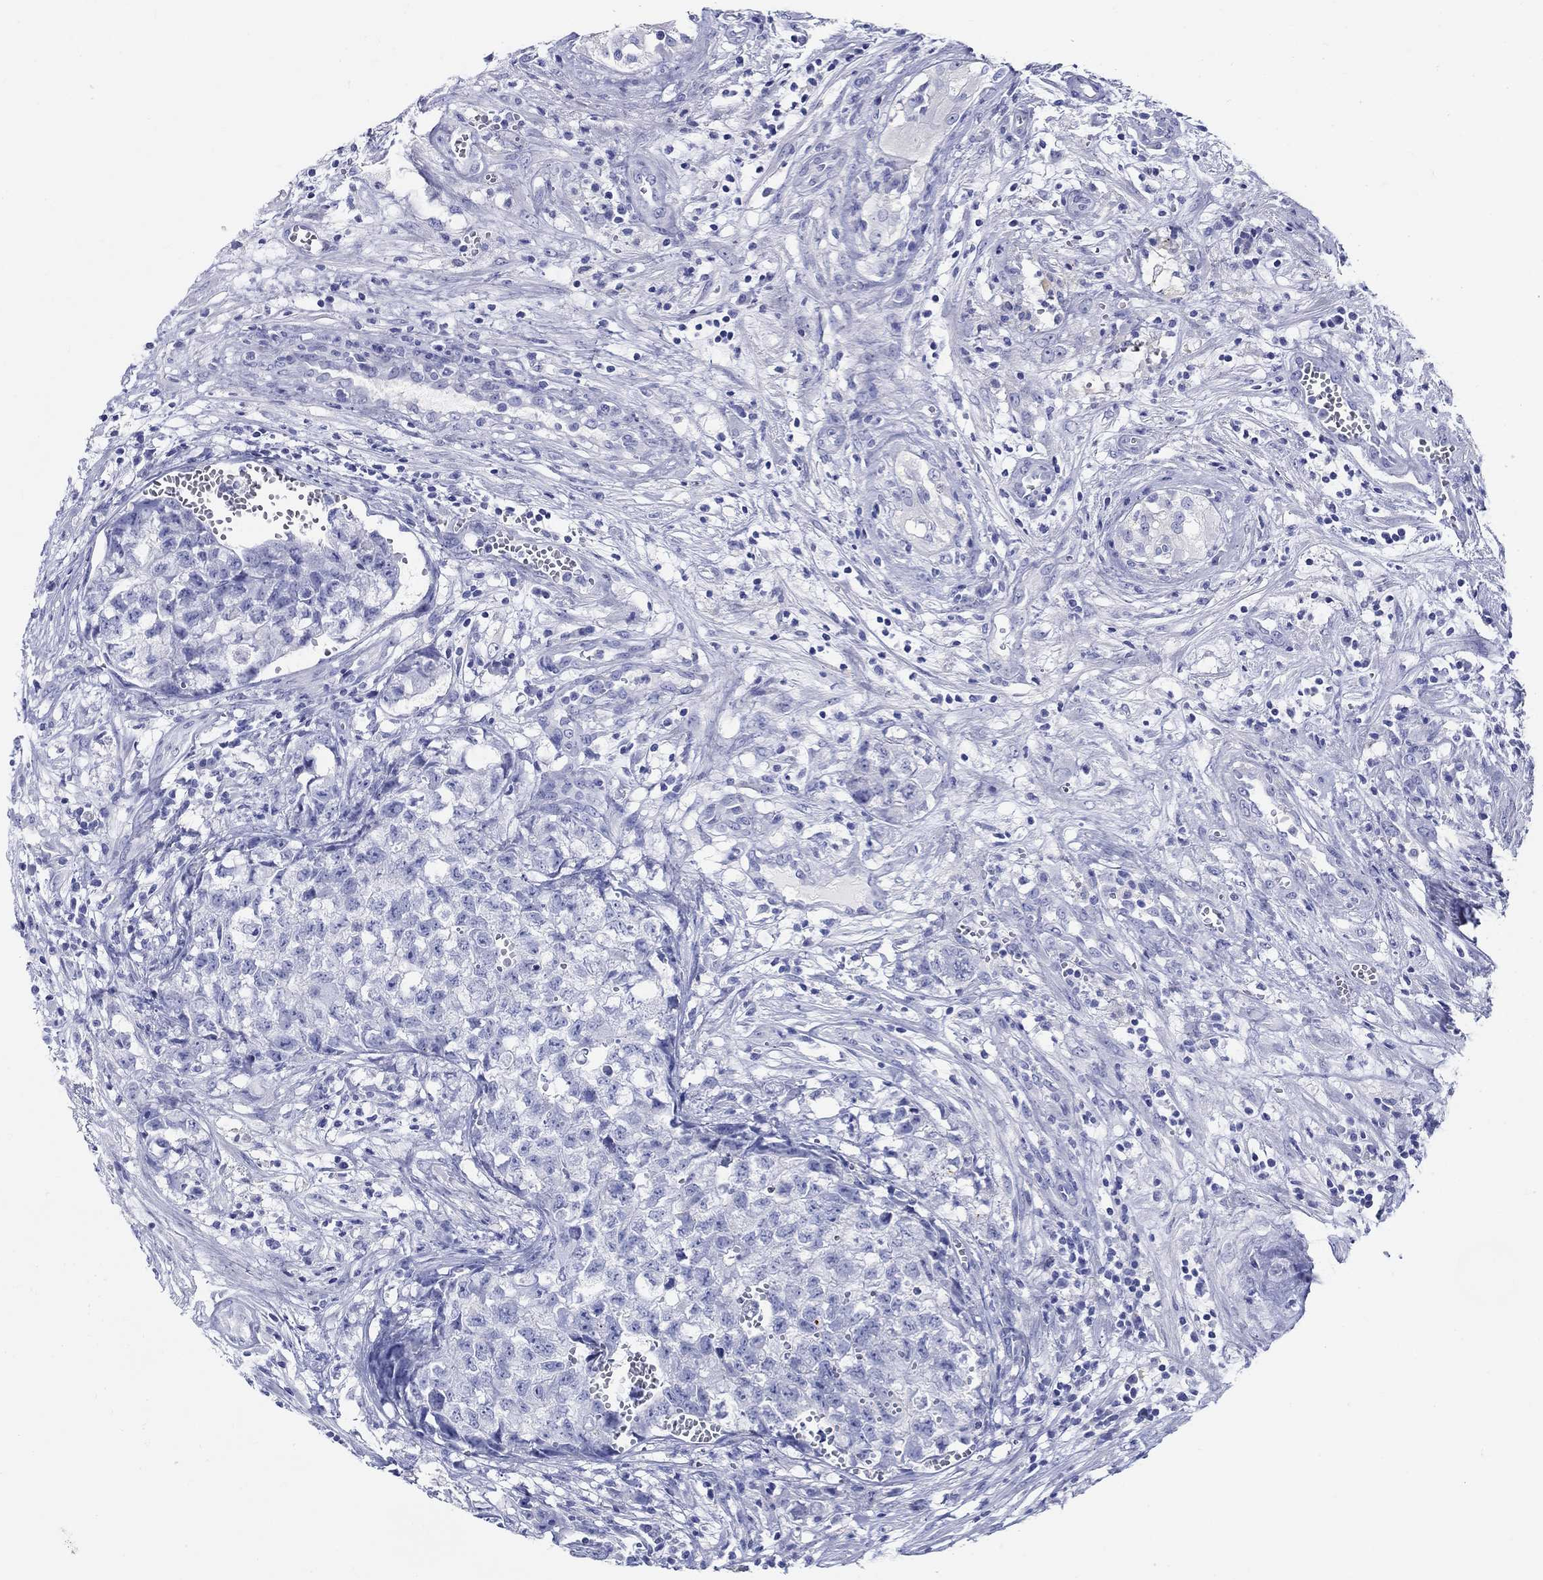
{"staining": {"intensity": "negative", "quantity": "none", "location": "none"}, "tissue": "testis cancer", "cell_type": "Tumor cells", "image_type": "cancer", "snomed": [{"axis": "morphology", "description": "Seminoma, NOS"}, {"axis": "morphology", "description": "Carcinoma, Embryonal, NOS"}, {"axis": "topography", "description": "Testis"}], "caption": "There is no significant staining in tumor cells of seminoma (testis). (DAB immunohistochemistry (IHC) with hematoxylin counter stain).", "gene": "CRYGS", "patient": {"sex": "male", "age": 22}}